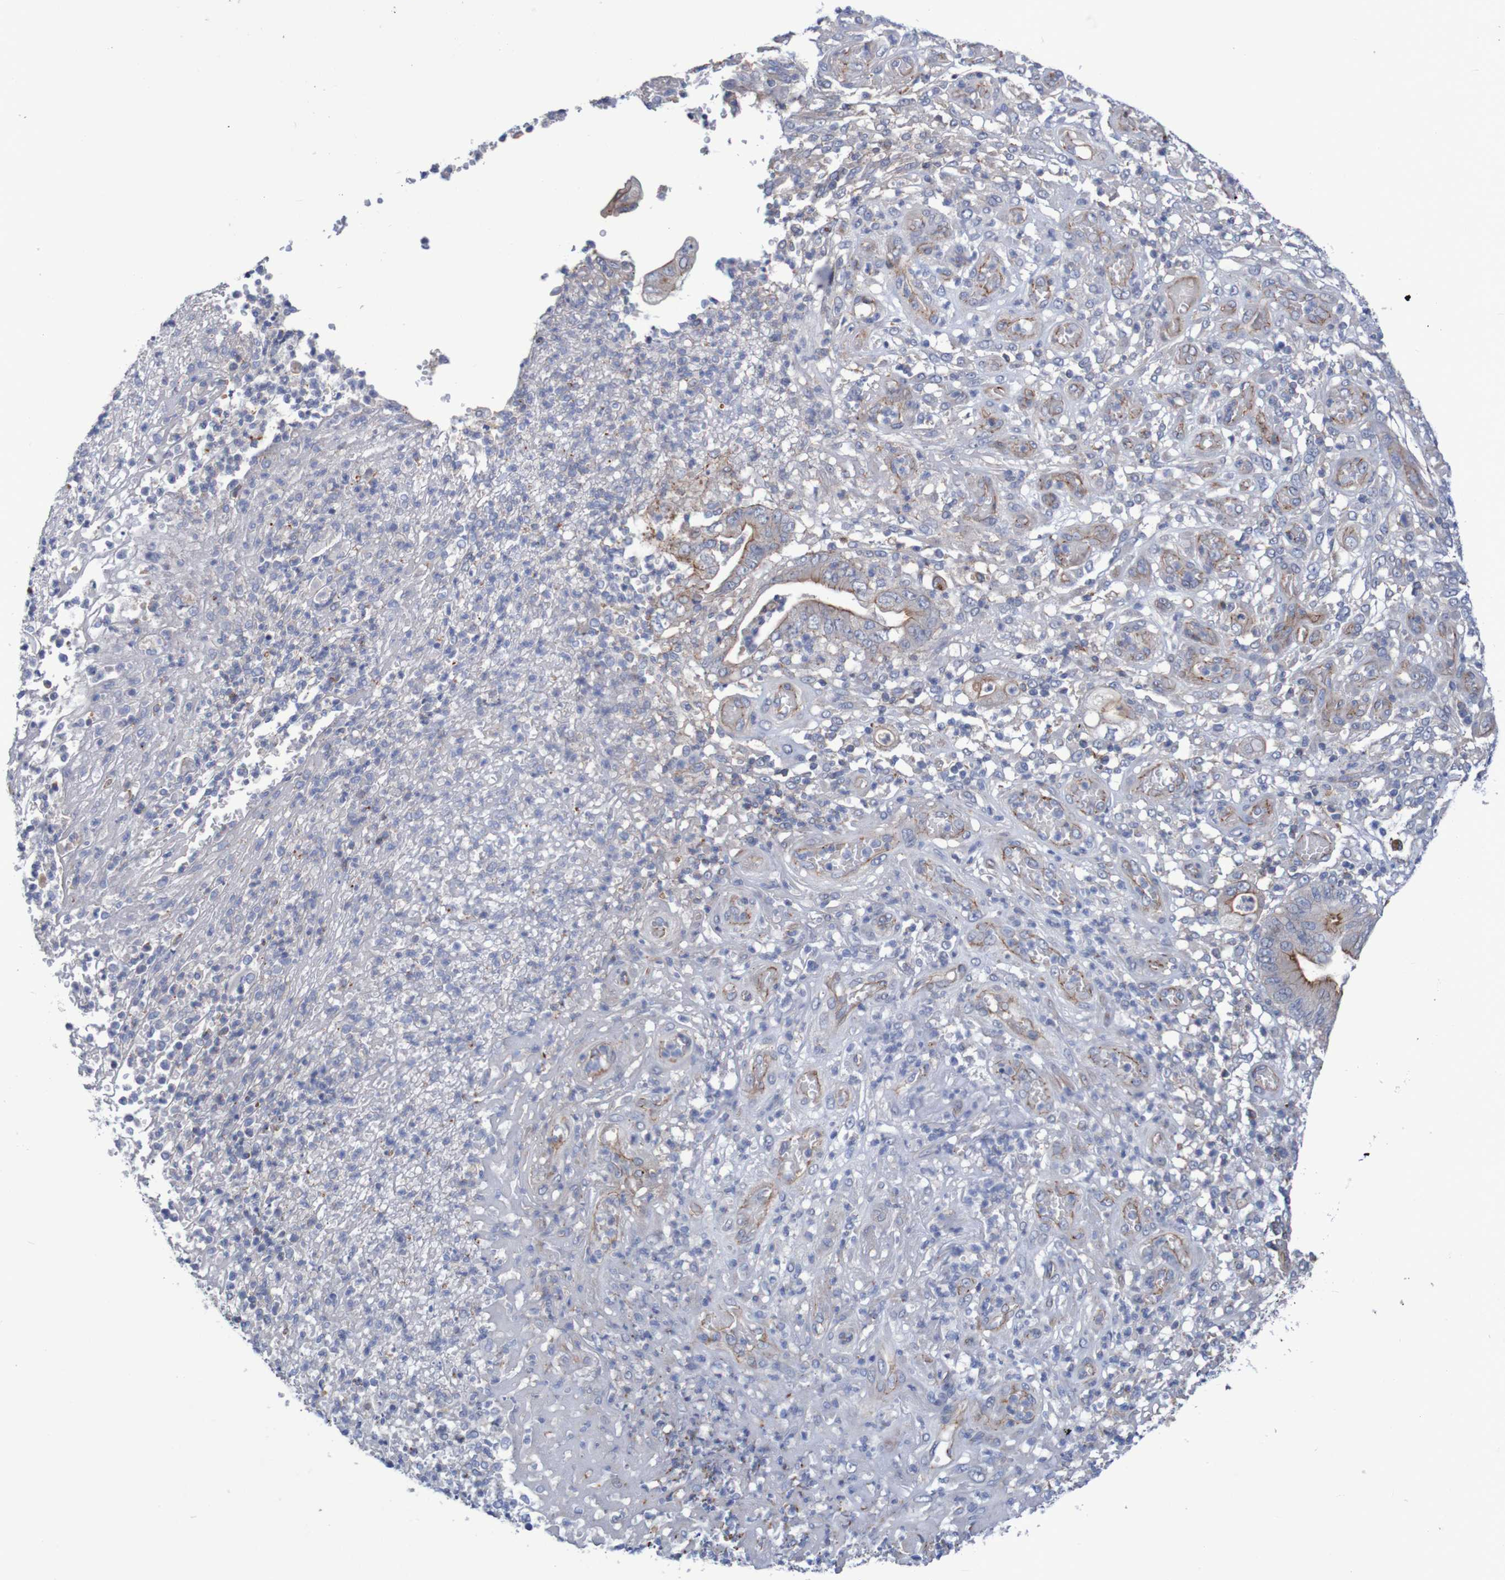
{"staining": {"intensity": "moderate", "quantity": "25%-75%", "location": "cytoplasmic/membranous"}, "tissue": "stomach cancer", "cell_type": "Tumor cells", "image_type": "cancer", "snomed": [{"axis": "morphology", "description": "Adenocarcinoma, NOS"}, {"axis": "topography", "description": "Stomach"}], "caption": "A brown stain highlights moderate cytoplasmic/membranous expression of a protein in adenocarcinoma (stomach) tumor cells.", "gene": "NECTIN2", "patient": {"sex": "female", "age": 73}}